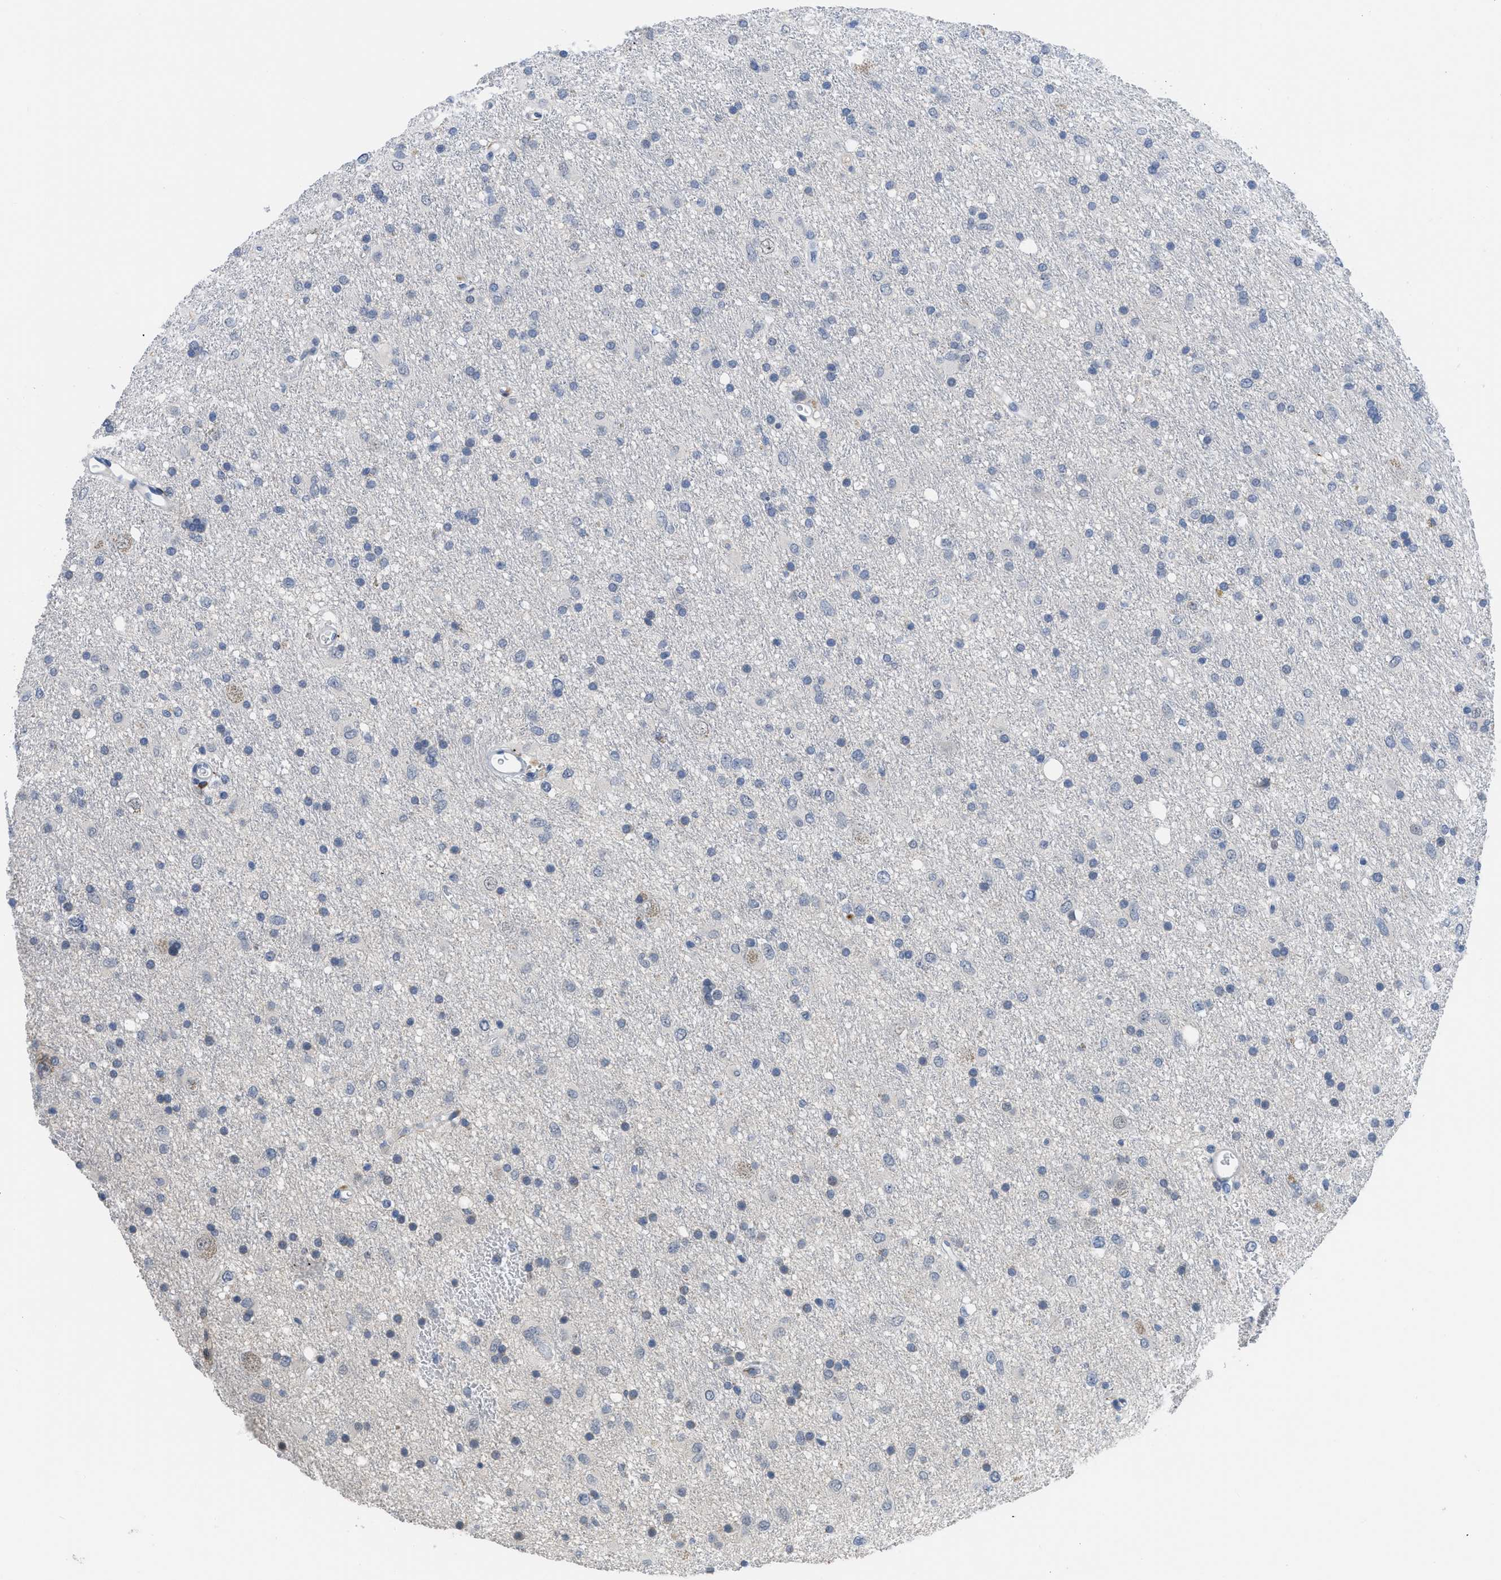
{"staining": {"intensity": "negative", "quantity": "none", "location": "none"}, "tissue": "glioma", "cell_type": "Tumor cells", "image_type": "cancer", "snomed": [{"axis": "morphology", "description": "Glioma, malignant, Low grade"}, {"axis": "topography", "description": "Brain"}], "caption": "A histopathology image of human glioma is negative for staining in tumor cells. (DAB immunohistochemistry (IHC) with hematoxylin counter stain).", "gene": "OR9K2", "patient": {"sex": "male", "age": 77}}